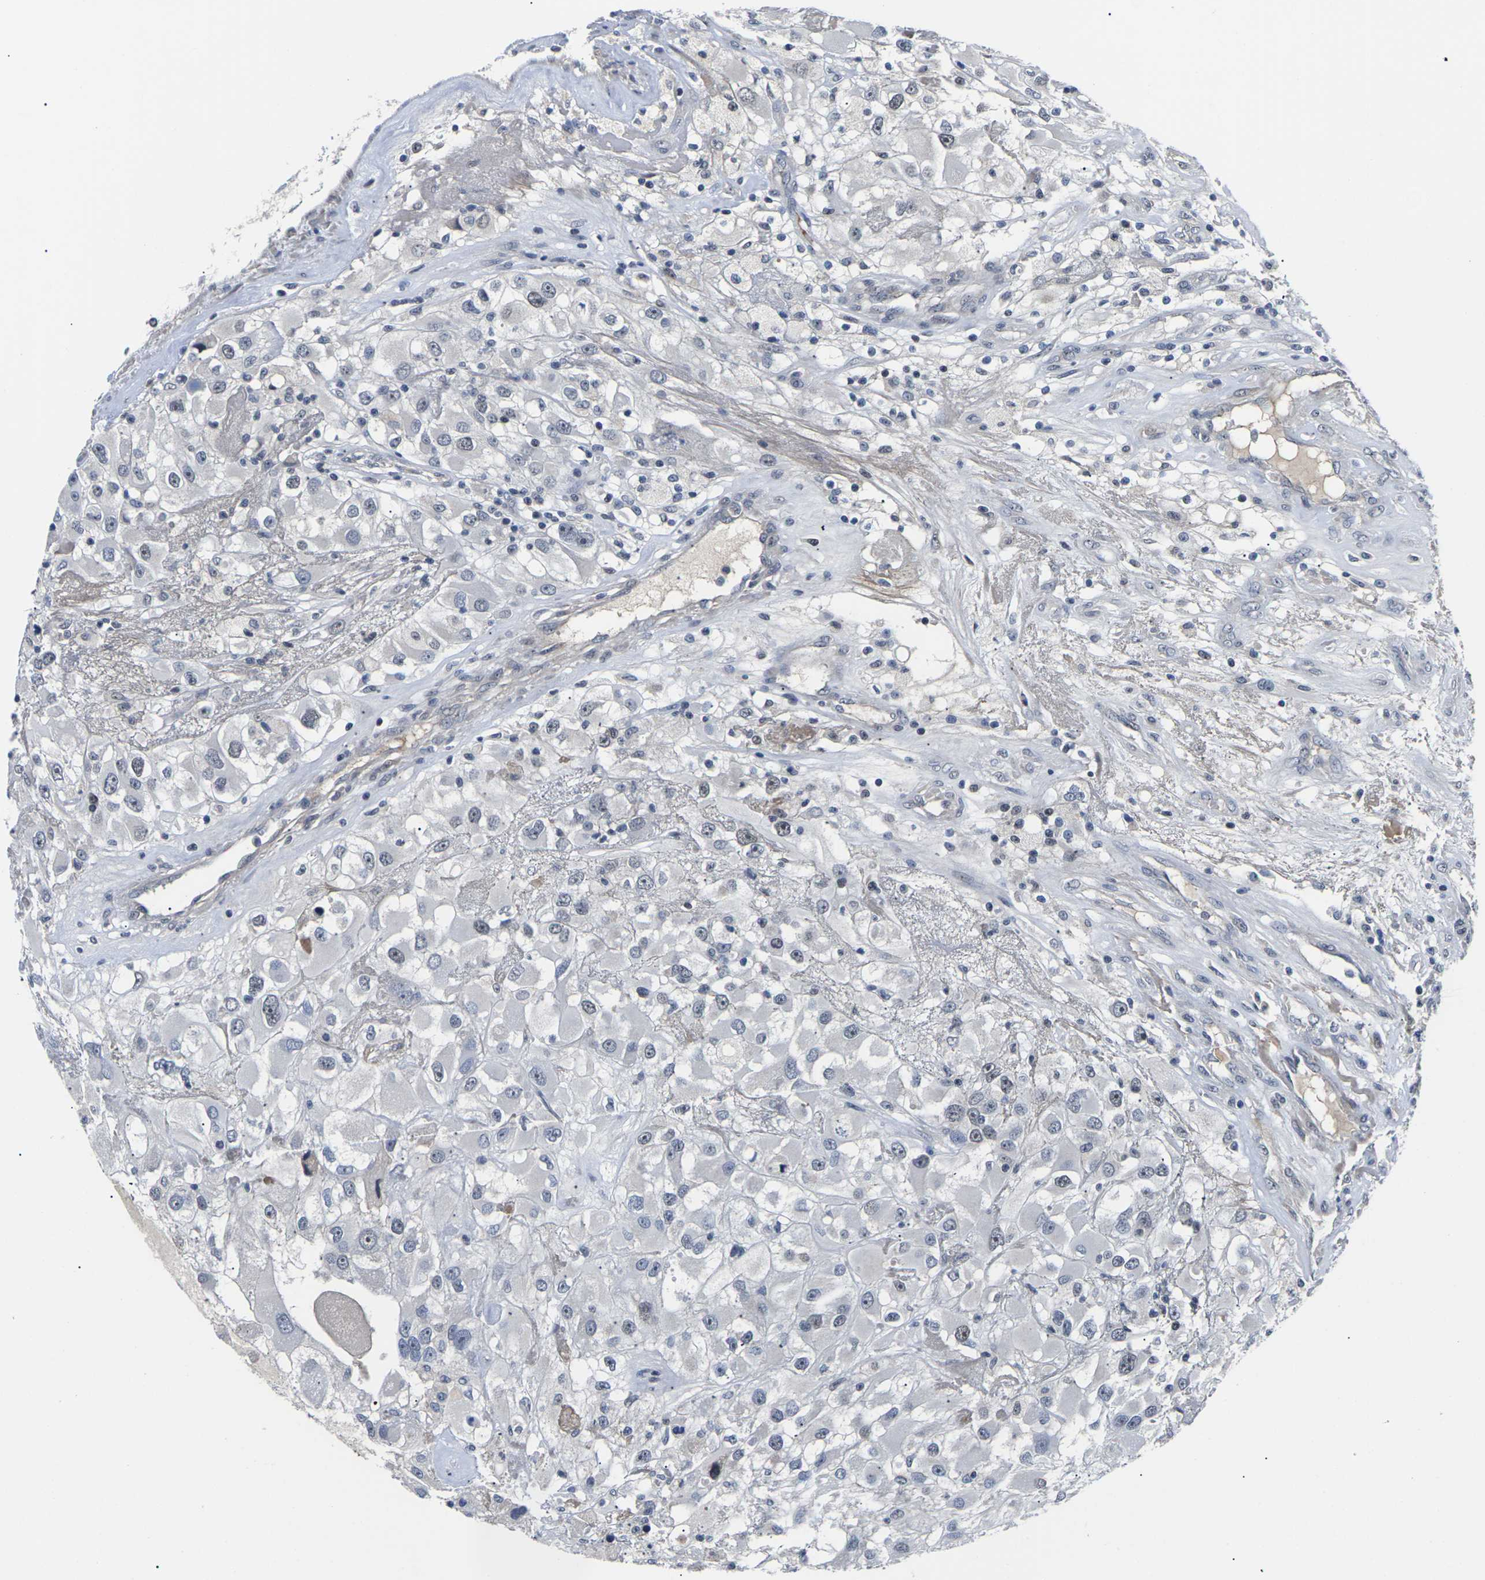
{"staining": {"intensity": "weak", "quantity": "25%-75%", "location": "nuclear"}, "tissue": "renal cancer", "cell_type": "Tumor cells", "image_type": "cancer", "snomed": [{"axis": "morphology", "description": "Adenocarcinoma, NOS"}, {"axis": "topography", "description": "Kidney"}], "caption": "Human renal adenocarcinoma stained with a brown dye displays weak nuclear positive positivity in about 25%-75% of tumor cells.", "gene": "ST6GAL2", "patient": {"sex": "female", "age": 52}}